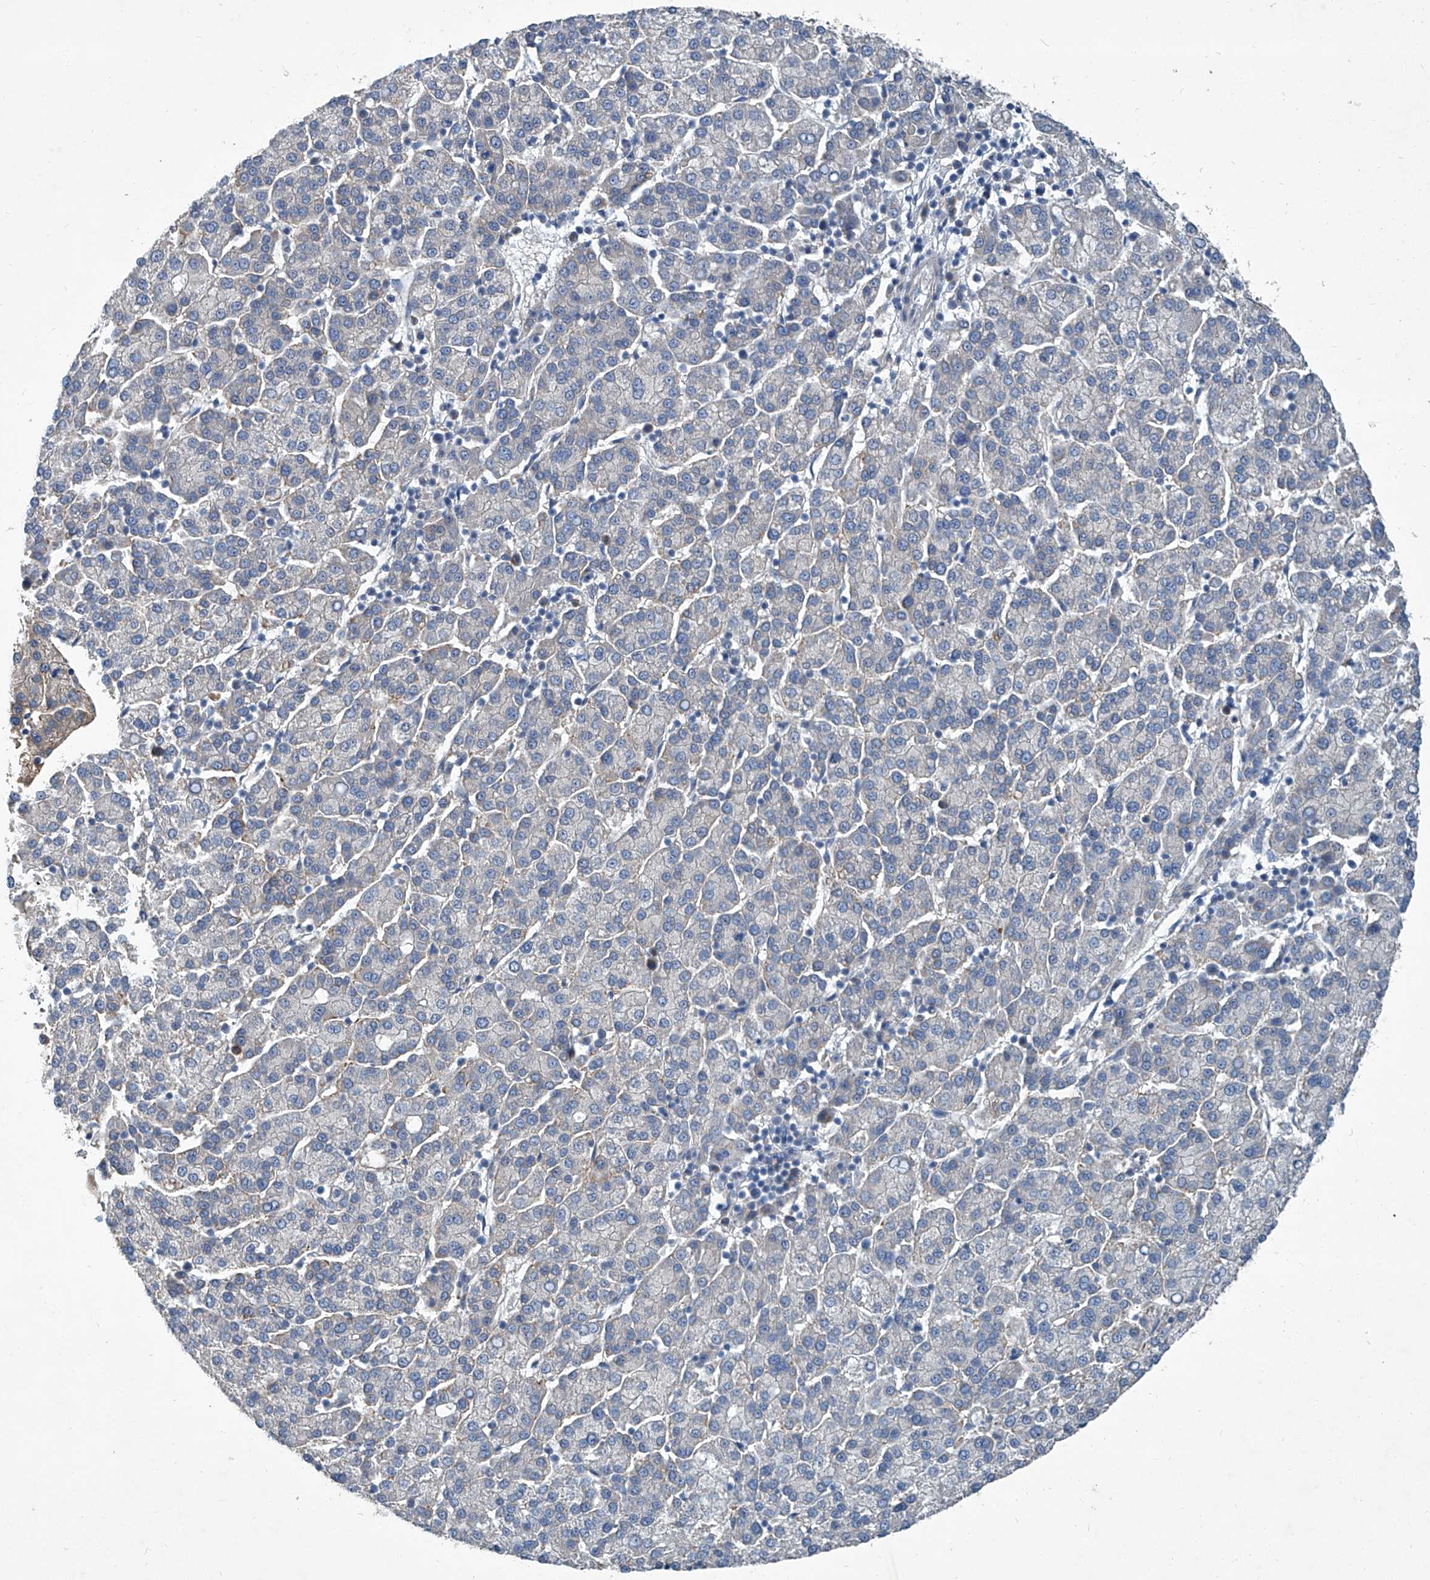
{"staining": {"intensity": "weak", "quantity": "<25%", "location": "cytoplasmic/membranous"}, "tissue": "liver cancer", "cell_type": "Tumor cells", "image_type": "cancer", "snomed": [{"axis": "morphology", "description": "Carcinoma, Hepatocellular, NOS"}, {"axis": "topography", "description": "Liver"}], "caption": "Protein analysis of liver cancer (hepatocellular carcinoma) demonstrates no significant expression in tumor cells. Nuclei are stained in blue.", "gene": "SLC26A11", "patient": {"sex": "female", "age": 58}}